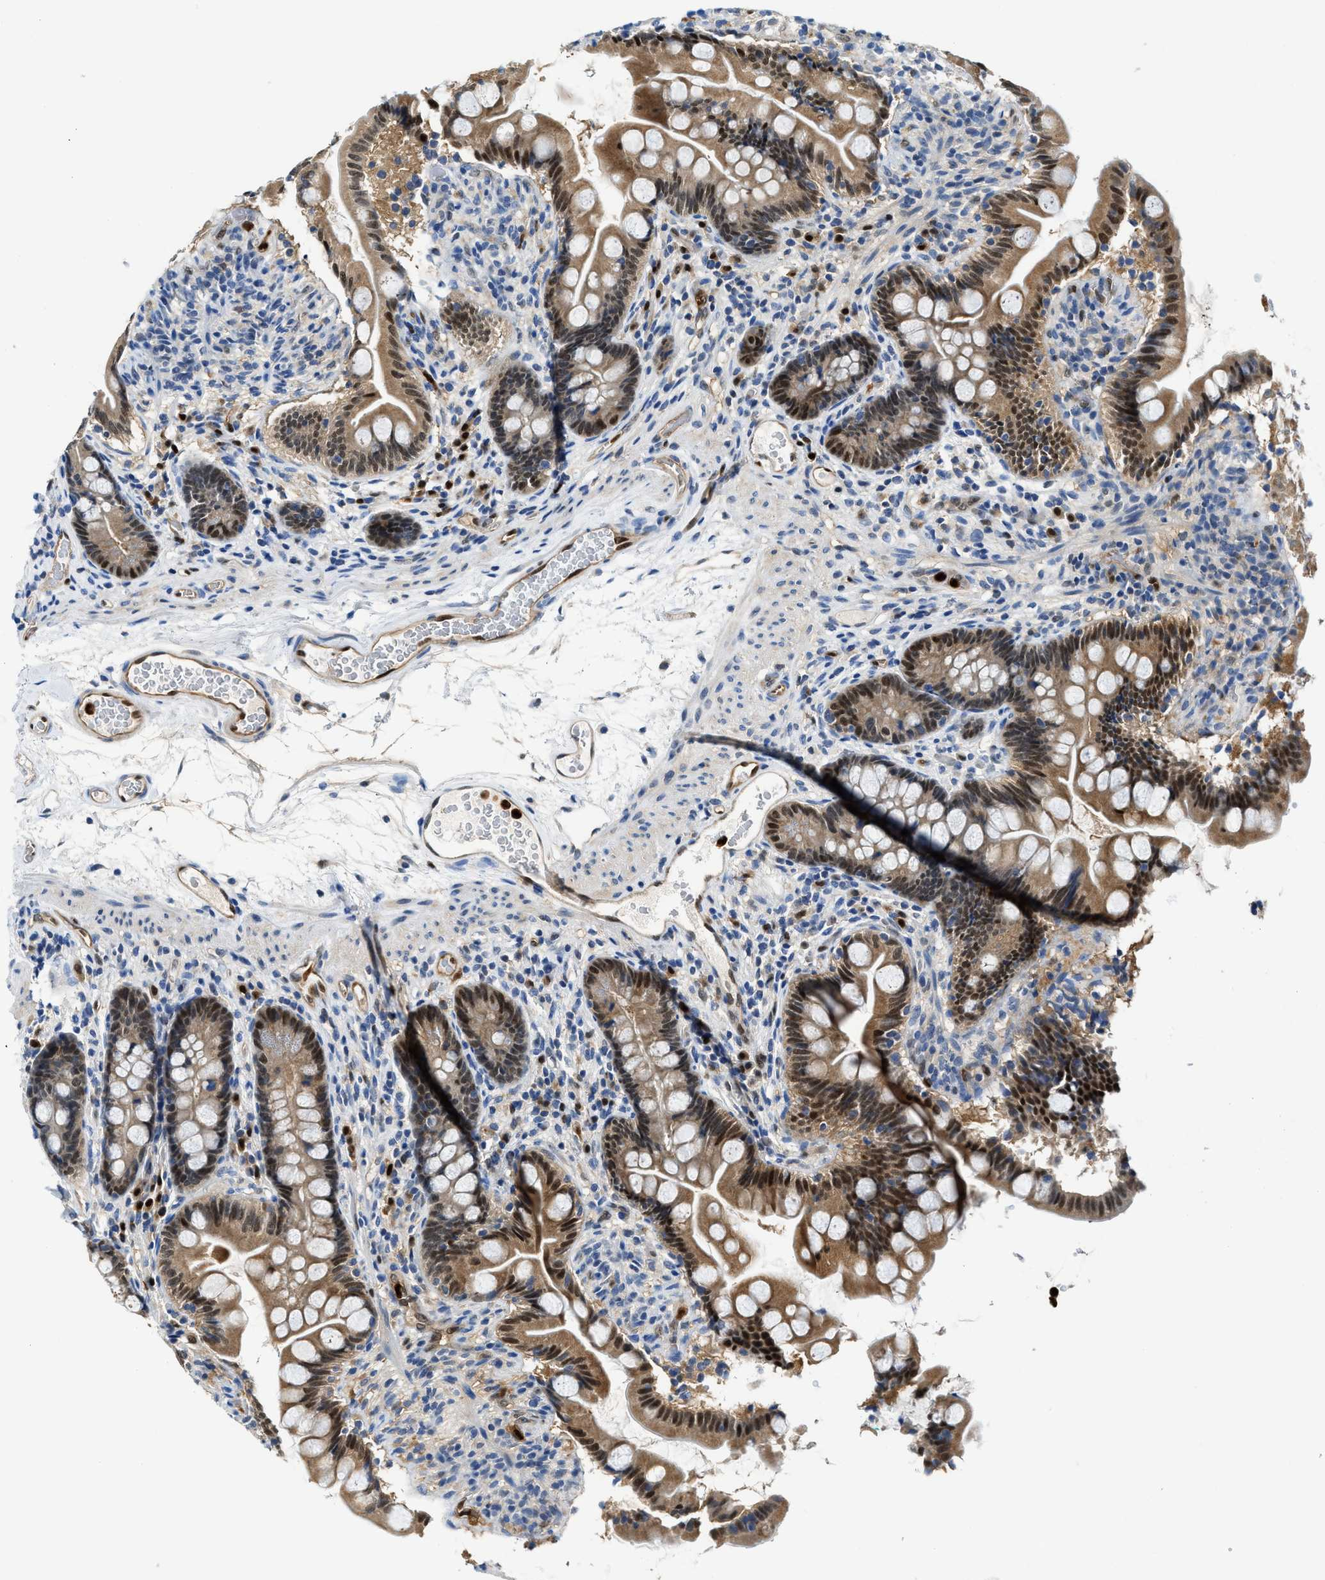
{"staining": {"intensity": "moderate", "quantity": ">75%", "location": "cytoplasmic/membranous,nuclear"}, "tissue": "small intestine", "cell_type": "Glandular cells", "image_type": "normal", "snomed": [{"axis": "morphology", "description": "Normal tissue, NOS"}, {"axis": "topography", "description": "Small intestine"}], "caption": "This is a micrograph of immunohistochemistry staining of benign small intestine, which shows moderate staining in the cytoplasmic/membranous,nuclear of glandular cells.", "gene": "LTA4H", "patient": {"sex": "female", "age": 56}}